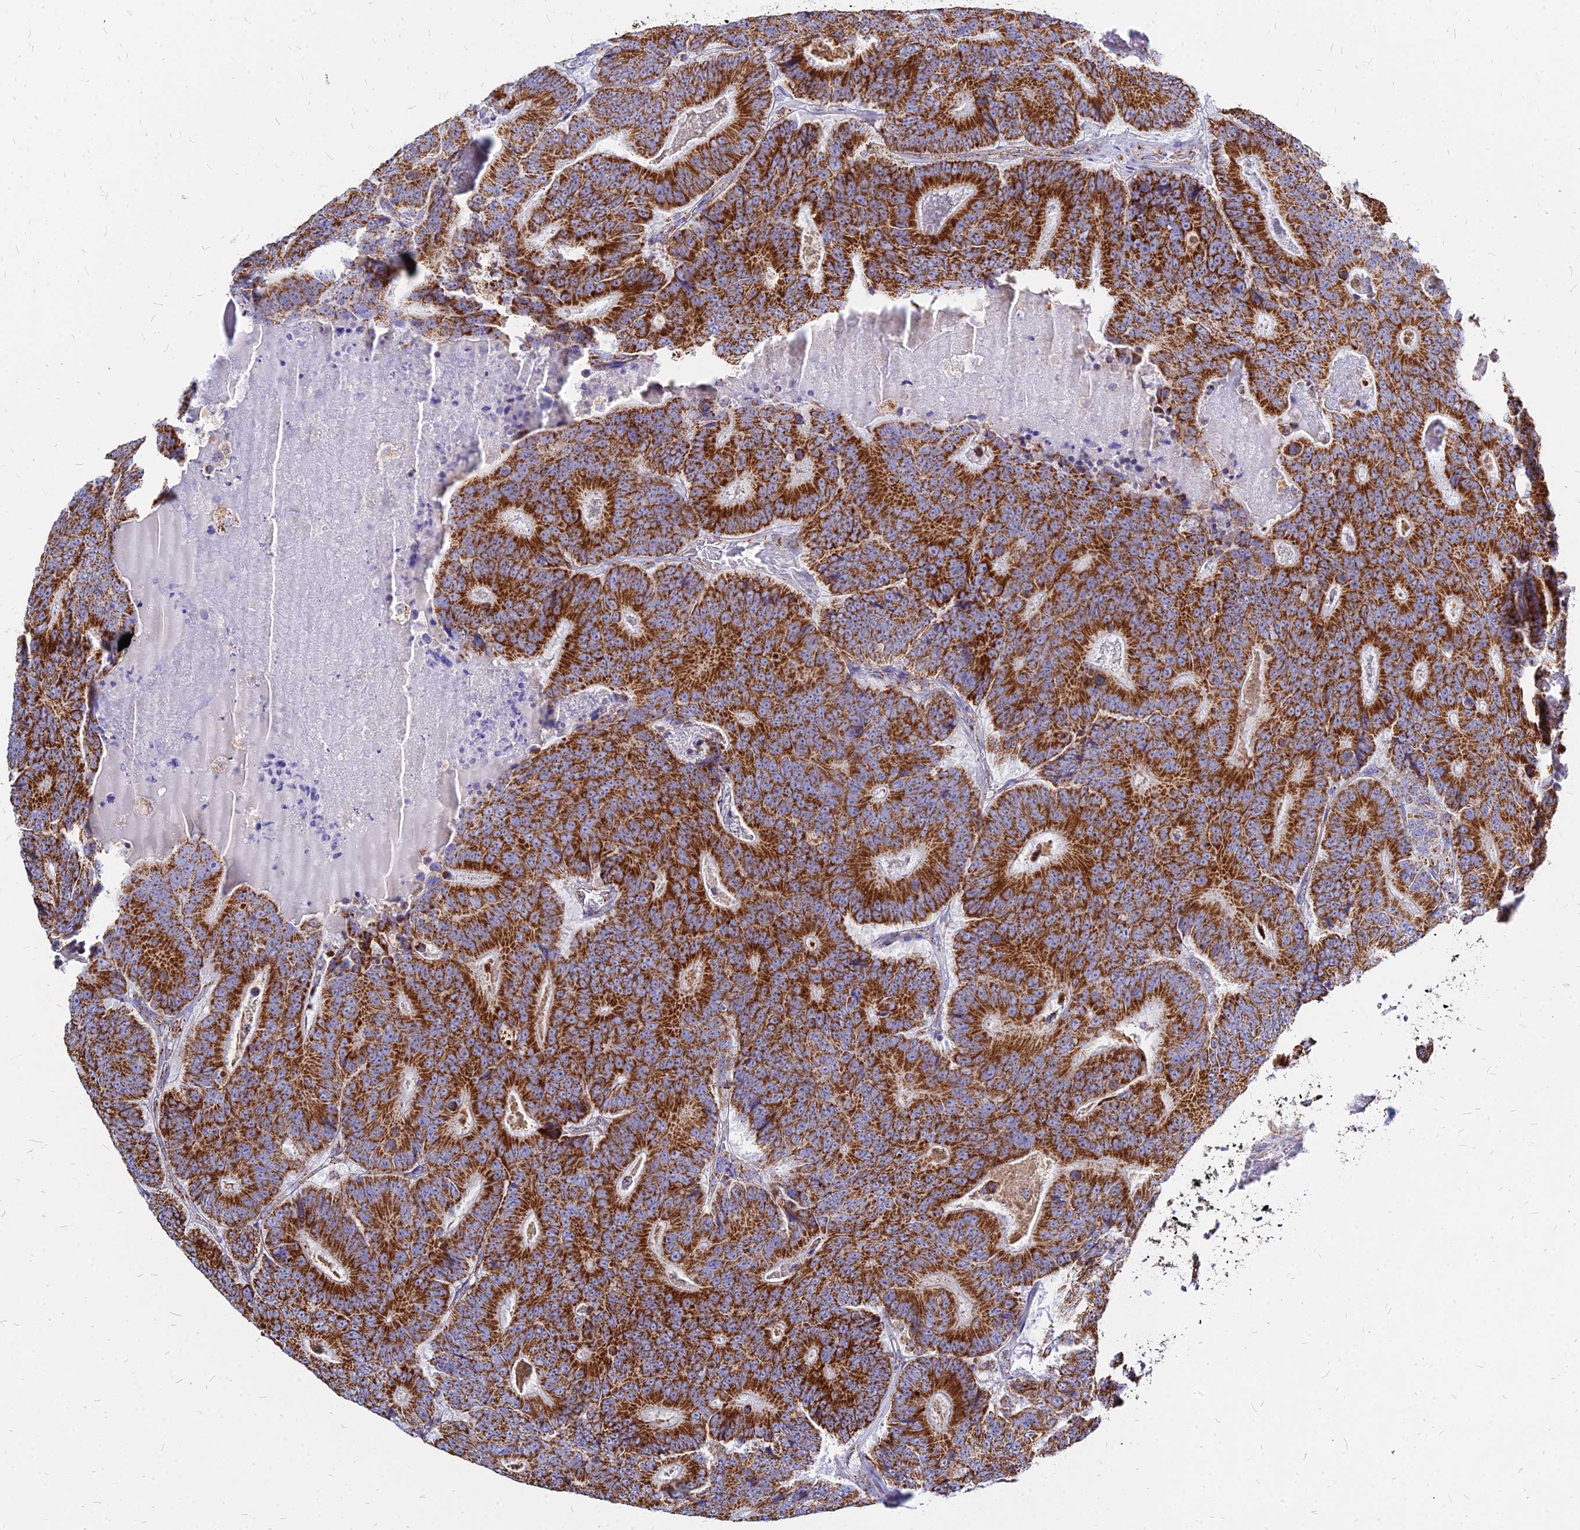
{"staining": {"intensity": "strong", "quantity": ">75%", "location": "cytoplasmic/membranous"}, "tissue": "colorectal cancer", "cell_type": "Tumor cells", "image_type": "cancer", "snomed": [{"axis": "morphology", "description": "Adenocarcinoma, NOS"}, {"axis": "topography", "description": "Colon"}], "caption": "Immunohistochemistry (IHC) (DAB (3,3'-diaminobenzidine)) staining of adenocarcinoma (colorectal) reveals strong cytoplasmic/membranous protein staining in approximately >75% of tumor cells. (DAB (3,3'-diaminobenzidine) = brown stain, brightfield microscopy at high magnification).", "gene": "DLD", "patient": {"sex": "male", "age": 83}}